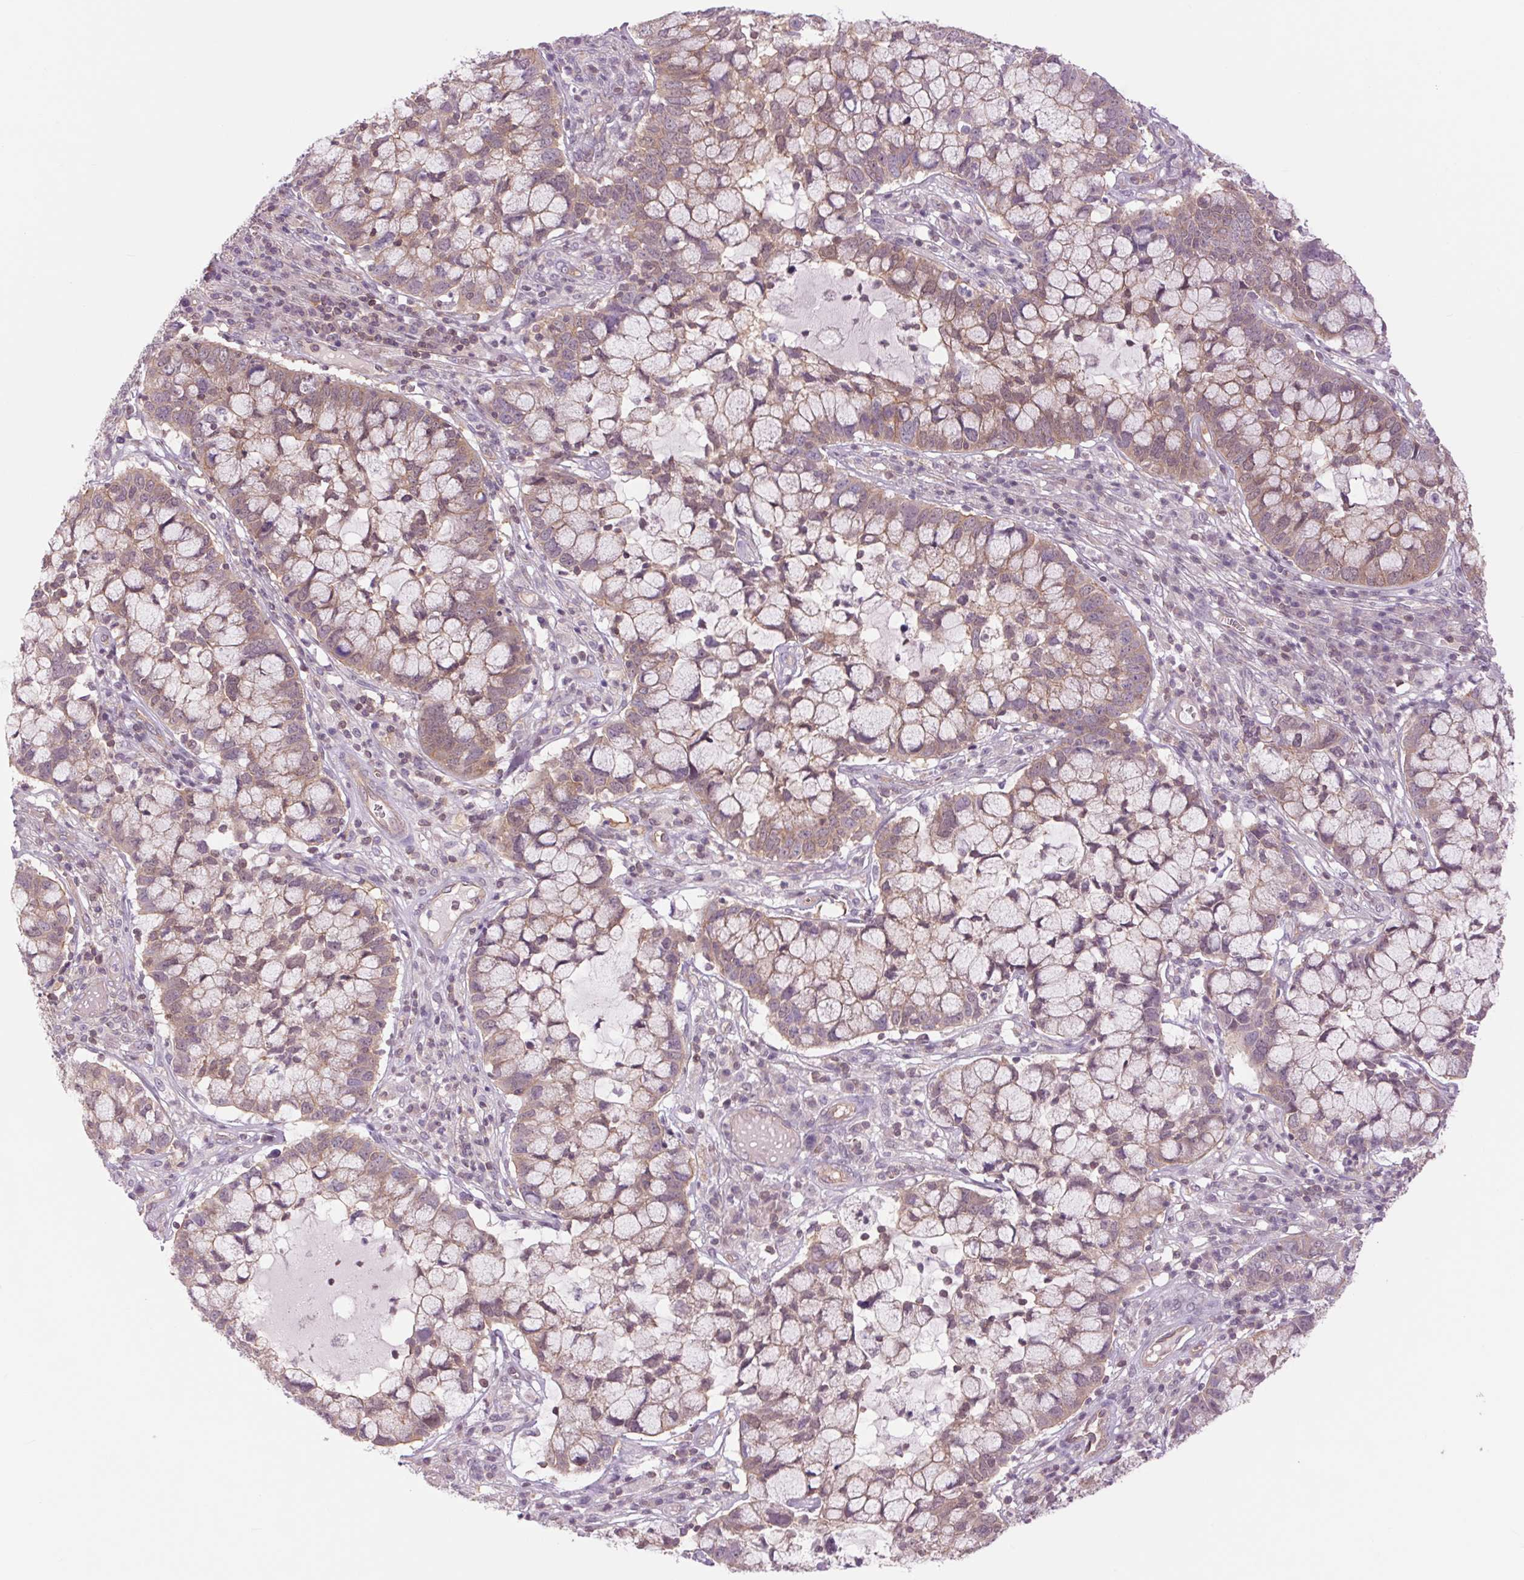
{"staining": {"intensity": "weak", "quantity": ">75%", "location": "cytoplasmic/membranous"}, "tissue": "cervical cancer", "cell_type": "Tumor cells", "image_type": "cancer", "snomed": [{"axis": "morphology", "description": "Adenocarcinoma, NOS"}, {"axis": "topography", "description": "Cervix"}], "caption": "Immunohistochemistry staining of adenocarcinoma (cervical), which displays low levels of weak cytoplasmic/membranous expression in about >75% of tumor cells indicating weak cytoplasmic/membranous protein staining. The staining was performed using DAB (3,3'-diaminobenzidine) (brown) for protein detection and nuclei were counterstained in hematoxylin (blue).", "gene": "SH3RF2", "patient": {"sex": "female", "age": 40}}